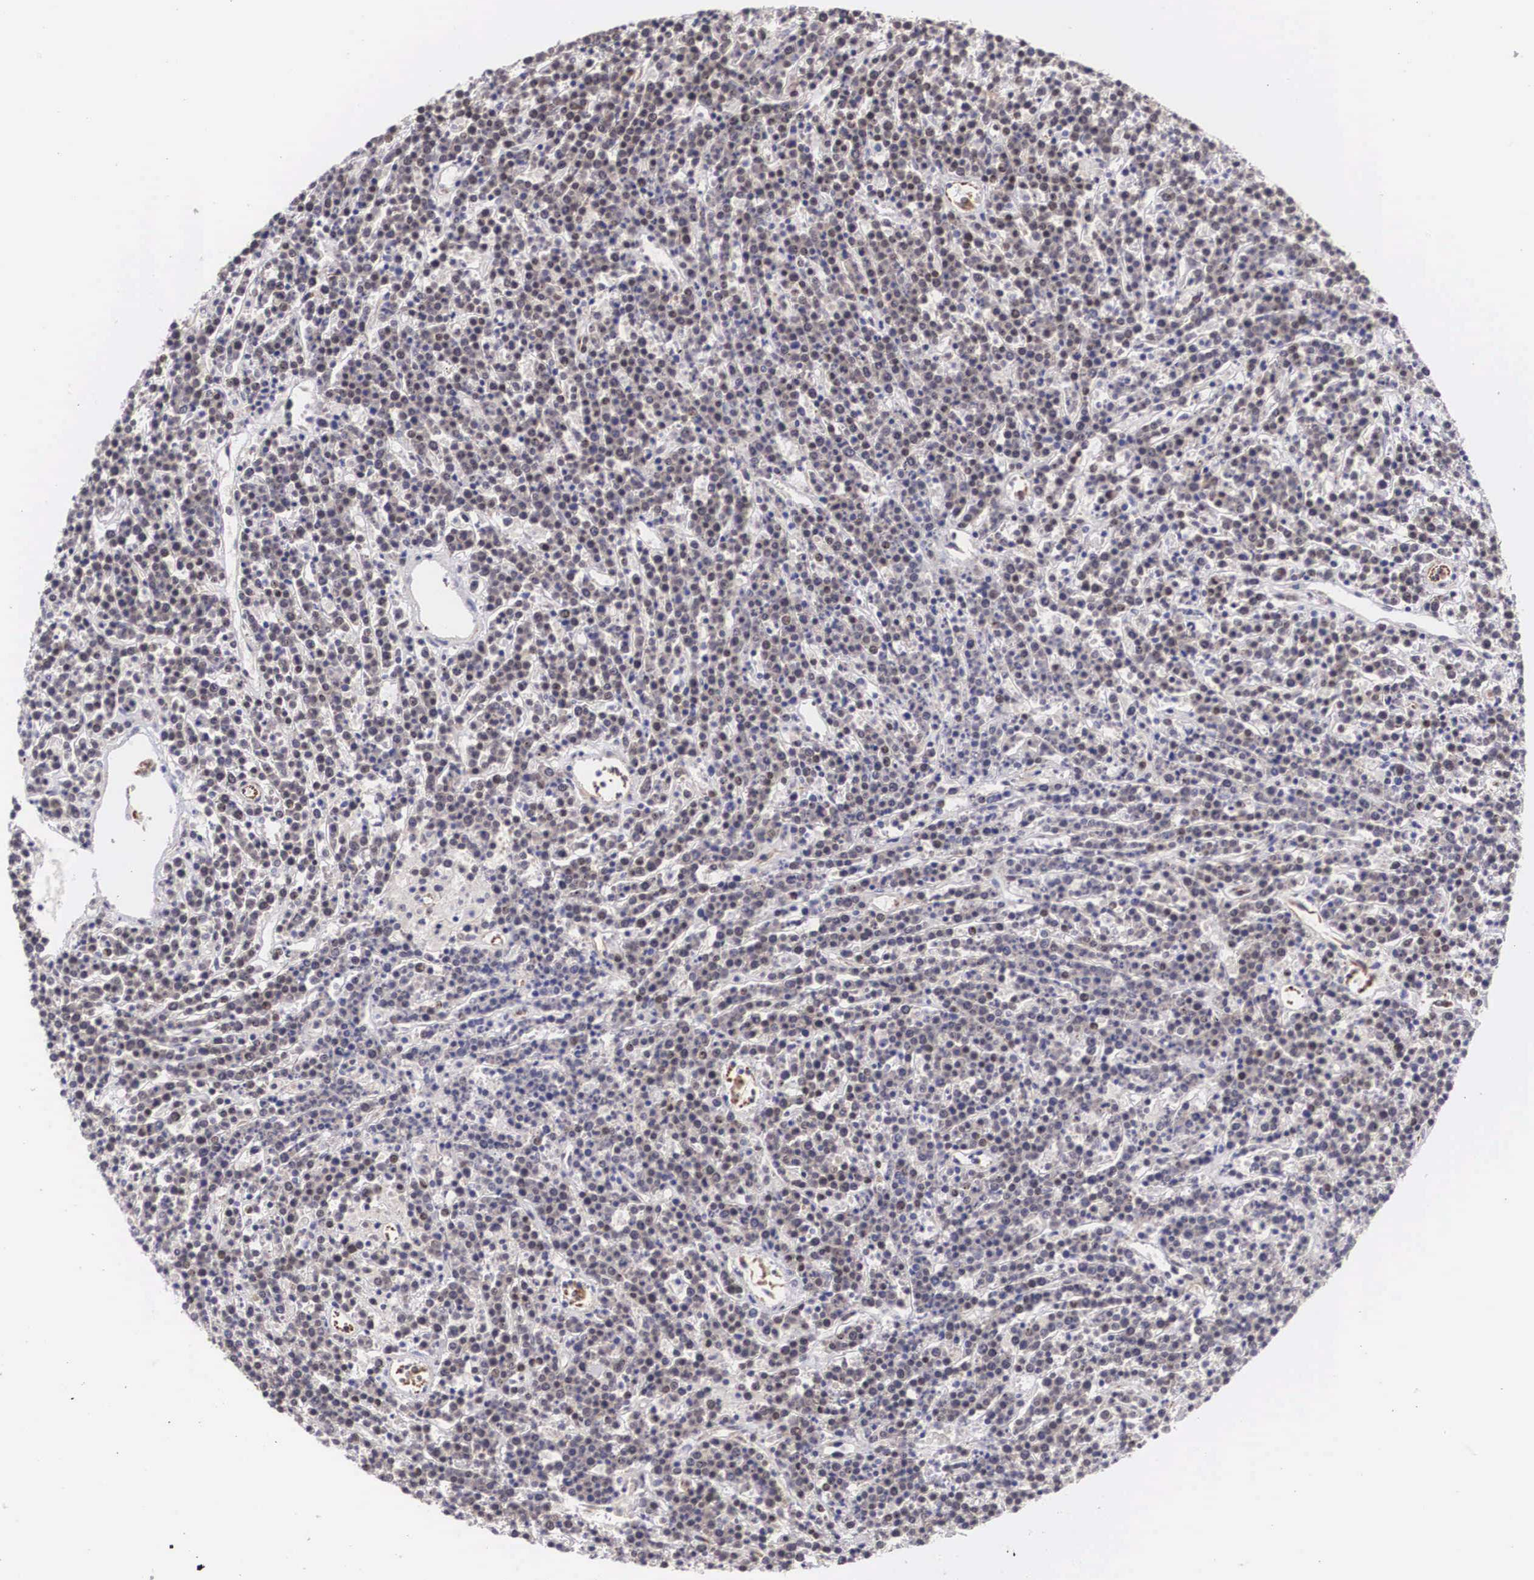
{"staining": {"intensity": "negative", "quantity": "none", "location": "none"}, "tissue": "lymphoma", "cell_type": "Tumor cells", "image_type": "cancer", "snomed": [{"axis": "morphology", "description": "Malignant lymphoma, non-Hodgkin's type, High grade"}, {"axis": "topography", "description": "Ovary"}], "caption": "High power microscopy photomicrograph of an IHC image of high-grade malignant lymphoma, non-Hodgkin's type, revealing no significant expression in tumor cells. Brightfield microscopy of IHC stained with DAB (brown) and hematoxylin (blue), captured at high magnification.", "gene": "MORC2", "patient": {"sex": "female", "age": 56}}